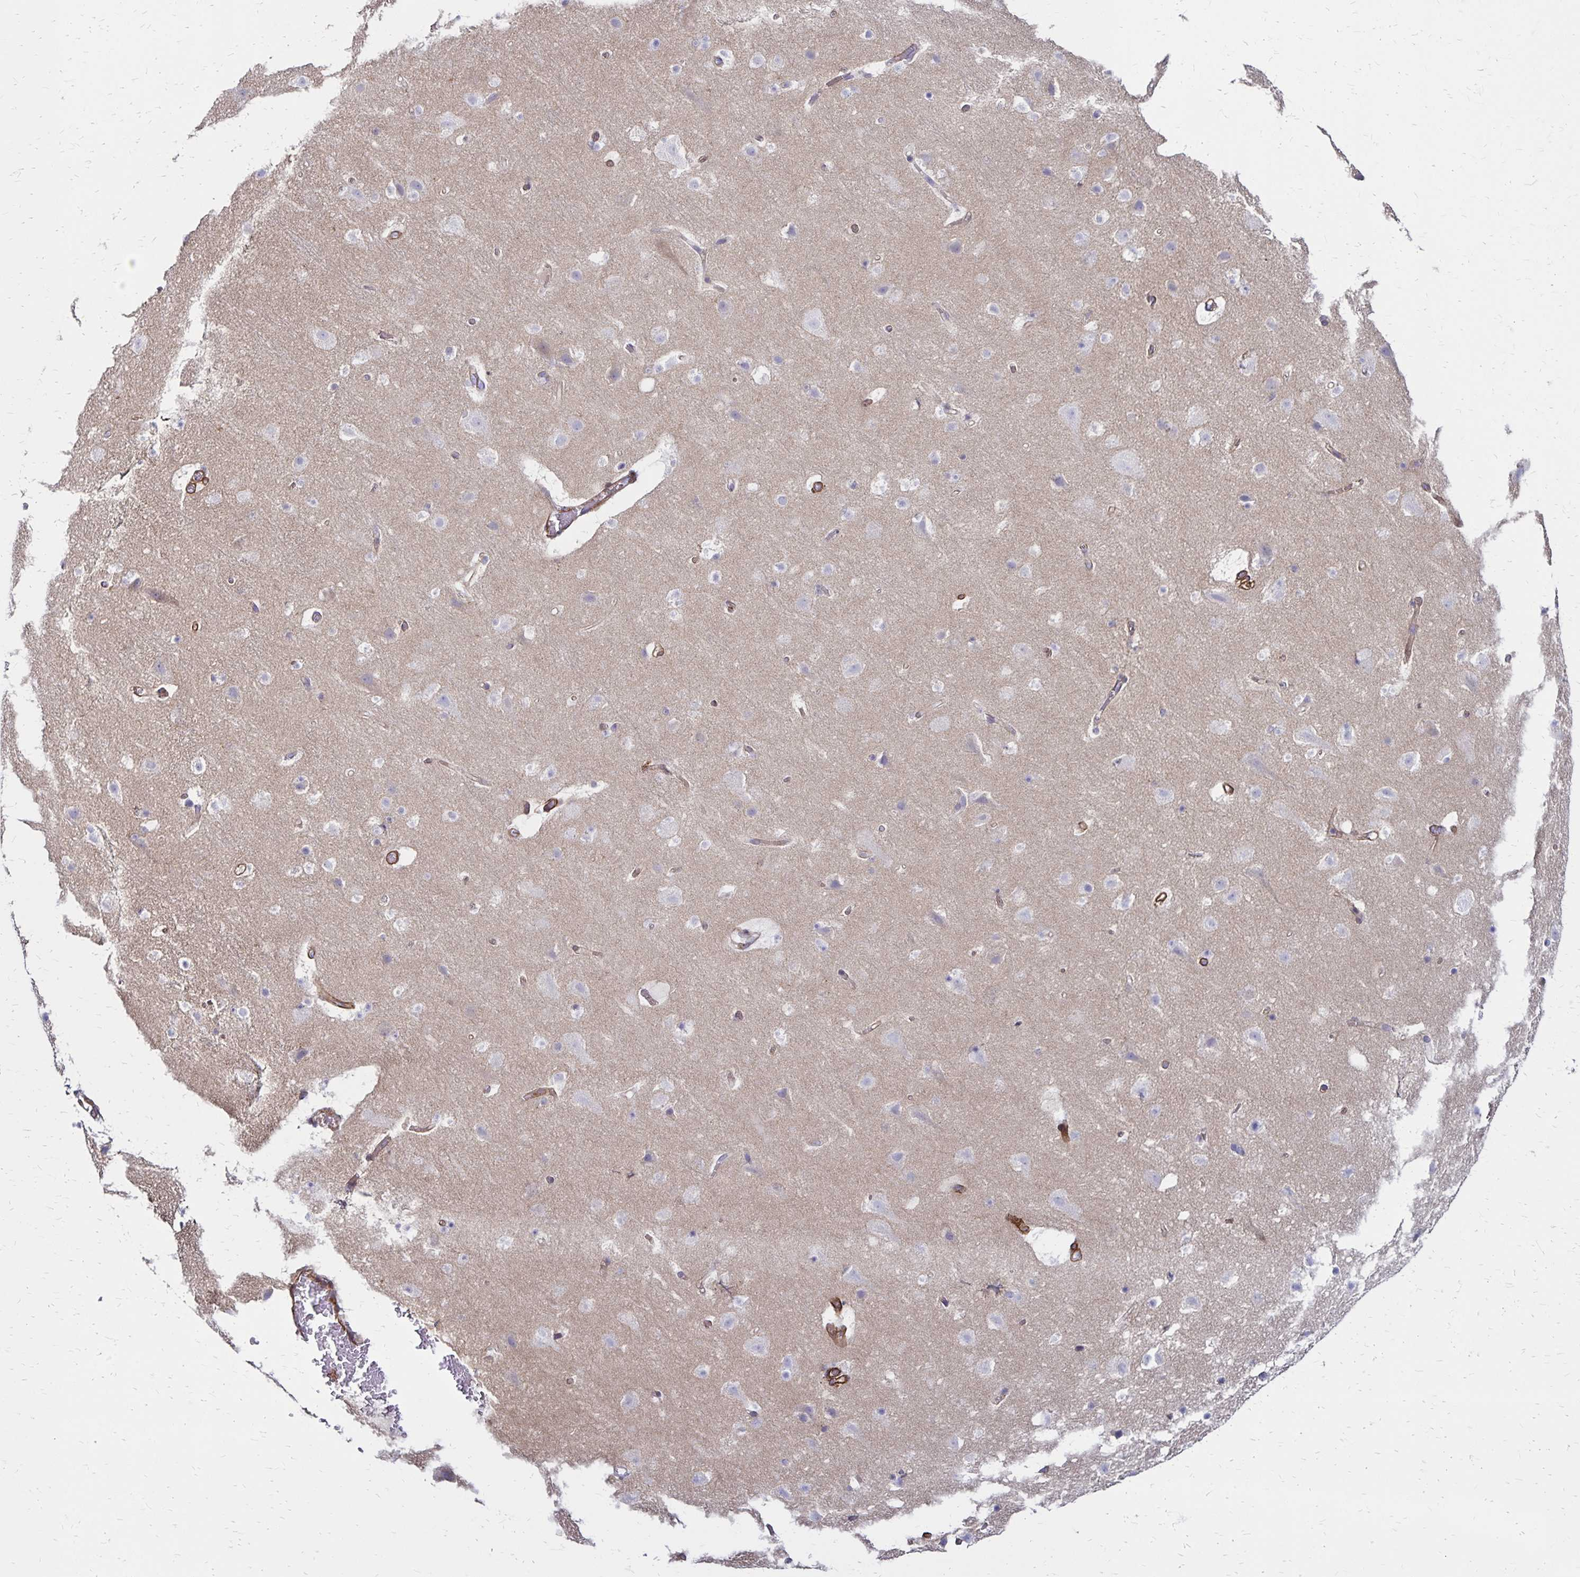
{"staining": {"intensity": "moderate", "quantity": "25%-75%", "location": "cytoplasmic/membranous"}, "tissue": "cerebral cortex", "cell_type": "Endothelial cells", "image_type": "normal", "snomed": [{"axis": "morphology", "description": "Normal tissue, NOS"}, {"axis": "topography", "description": "Cerebral cortex"}], "caption": "IHC staining of benign cerebral cortex, which displays medium levels of moderate cytoplasmic/membranous positivity in about 25%-75% of endothelial cells indicating moderate cytoplasmic/membranous protein staining. The staining was performed using DAB (3,3'-diaminobenzidine) (brown) for protein detection and nuclei were counterstained in hematoxylin (blue).", "gene": "TNS3", "patient": {"sex": "female", "age": 42}}